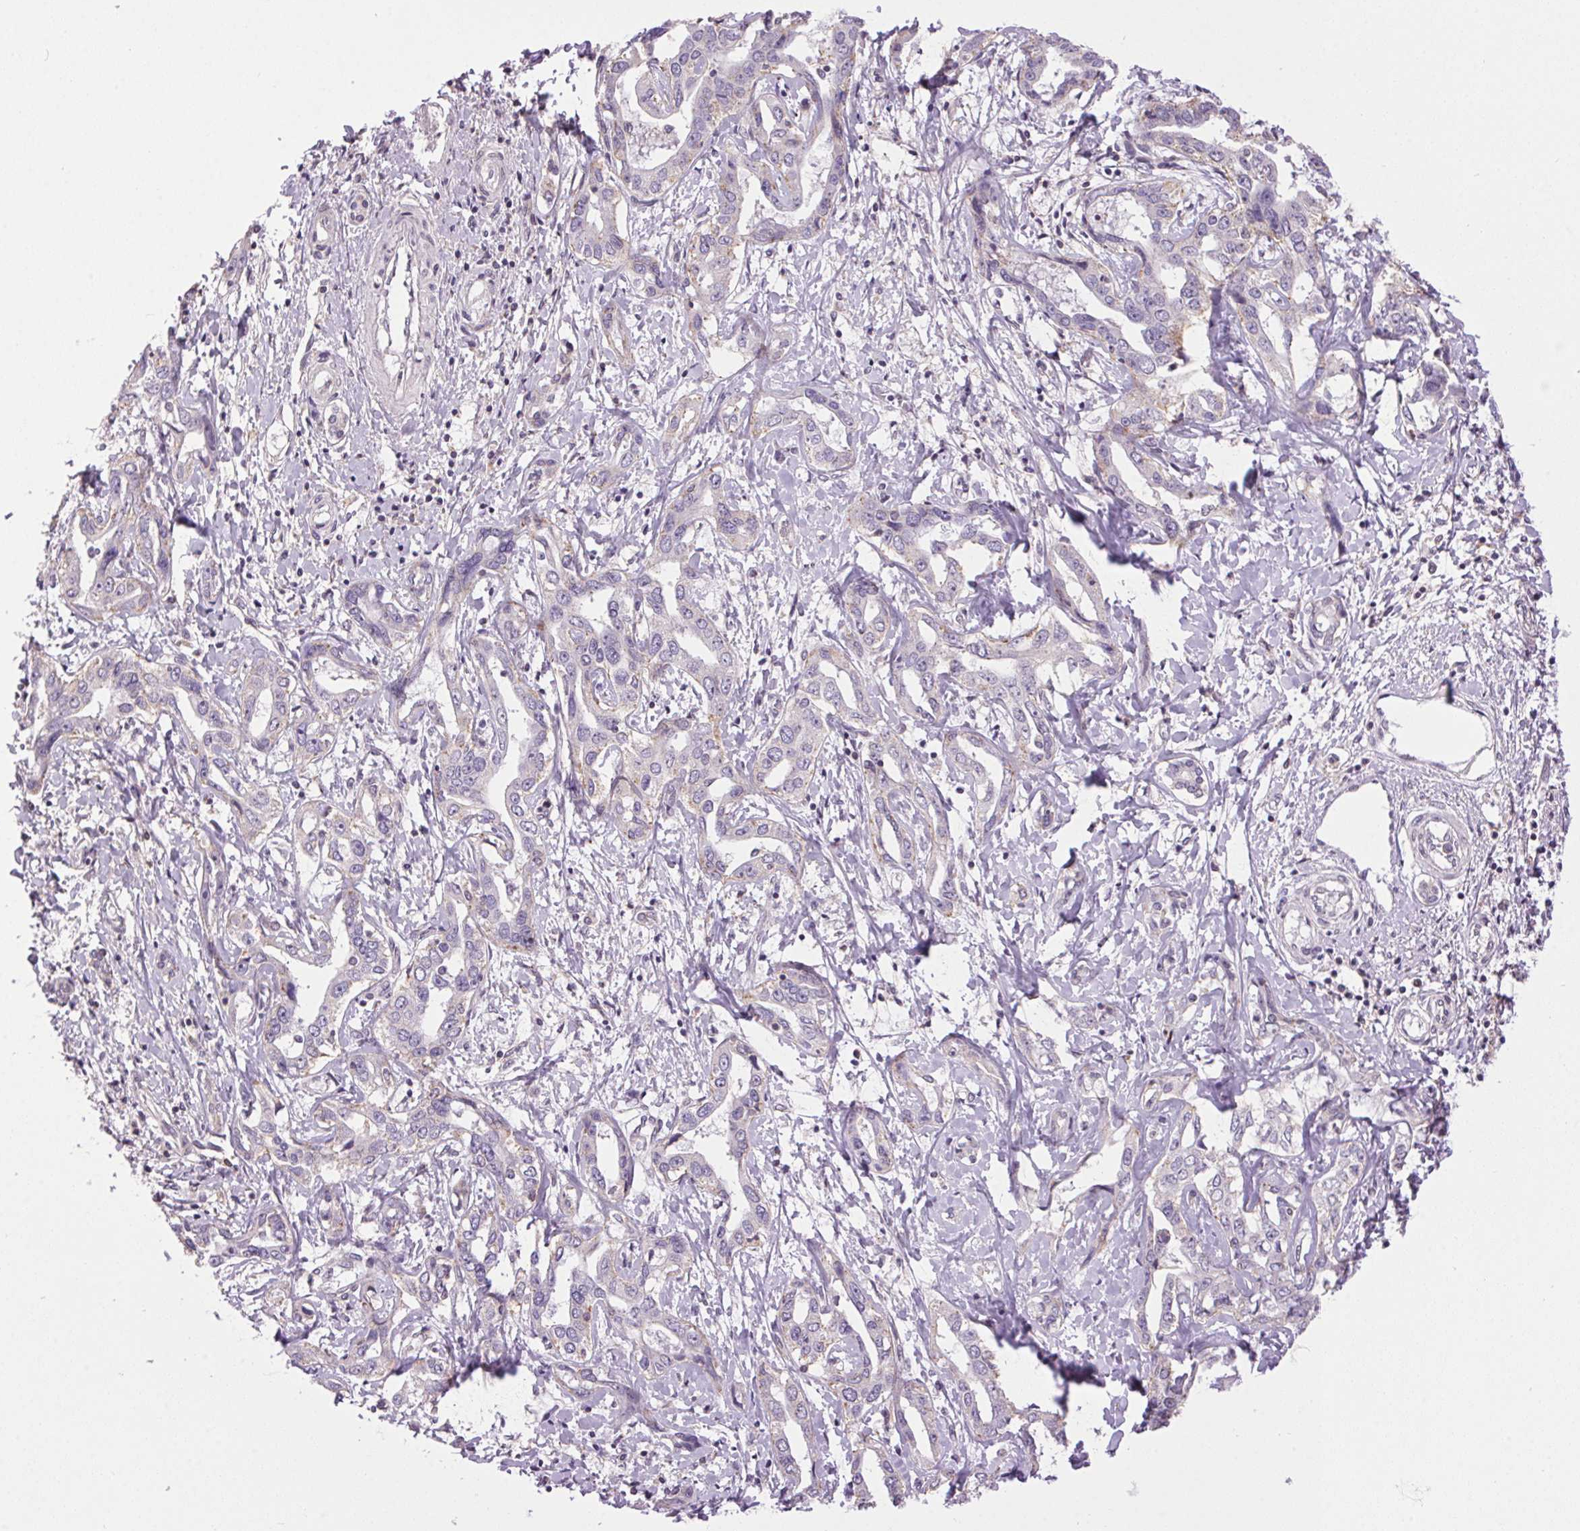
{"staining": {"intensity": "negative", "quantity": "none", "location": "none"}, "tissue": "liver cancer", "cell_type": "Tumor cells", "image_type": "cancer", "snomed": [{"axis": "morphology", "description": "Cholangiocarcinoma"}, {"axis": "topography", "description": "Liver"}], "caption": "This is an immunohistochemistry (IHC) micrograph of liver cancer (cholangiocarcinoma). There is no expression in tumor cells.", "gene": "SMIM13", "patient": {"sex": "male", "age": 59}}